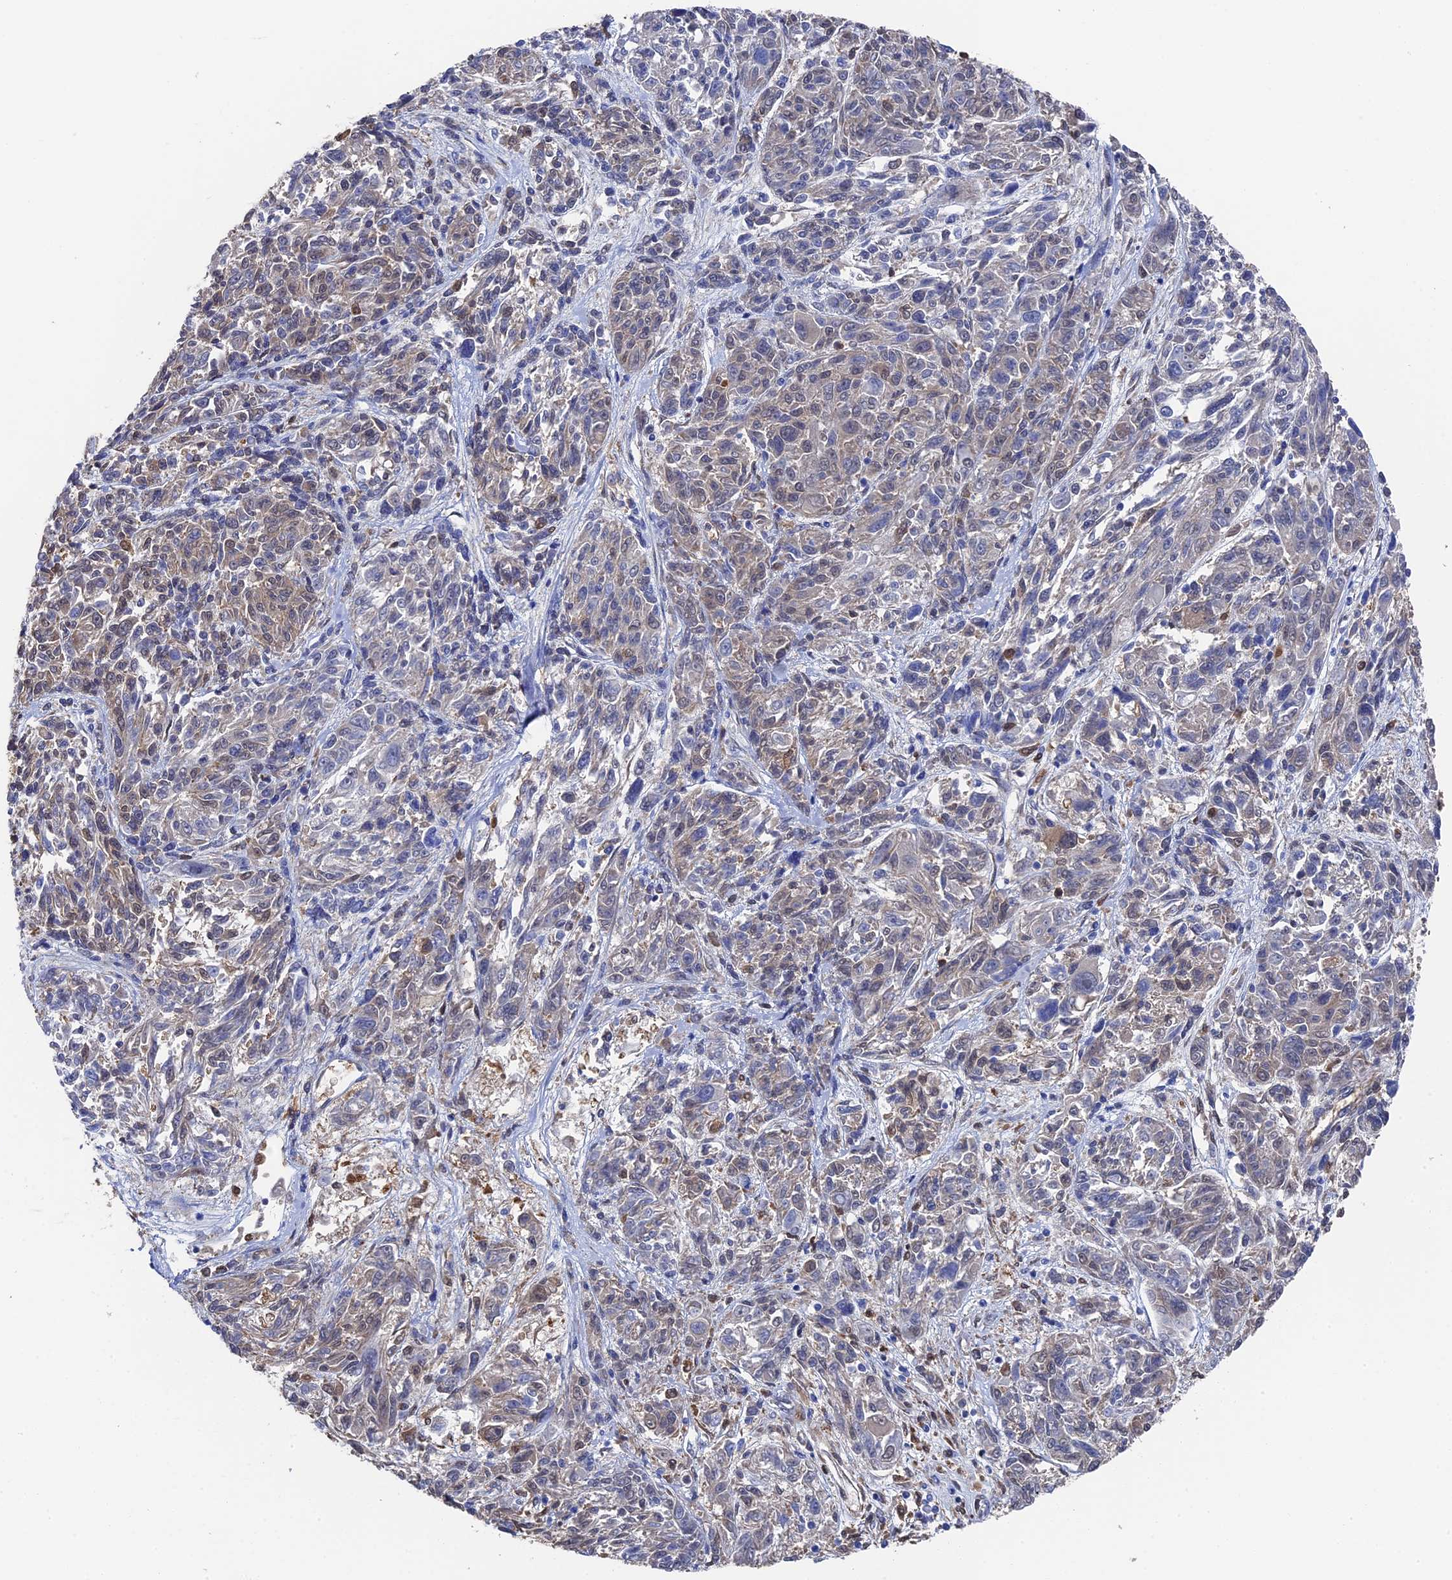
{"staining": {"intensity": "weak", "quantity": "<25%", "location": "cytoplasmic/membranous"}, "tissue": "melanoma", "cell_type": "Tumor cells", "image_type": "cancer", "snomed": [{"axis": "morphology", "description": "Malignant melanoma, NOS"}, {"axis": "topography", "description": "Skin"}], "caption": "An immunohistochemistry (IHC) photomicrograph of malignant melanoma is shown. There is no staining in tumor cells of malignant melanoma. (Immunohistochemistry (ihc), brightfield microscopy, high magnification).", "gene": "RNH1", "patient": {"sex": "male", "age": 53}}